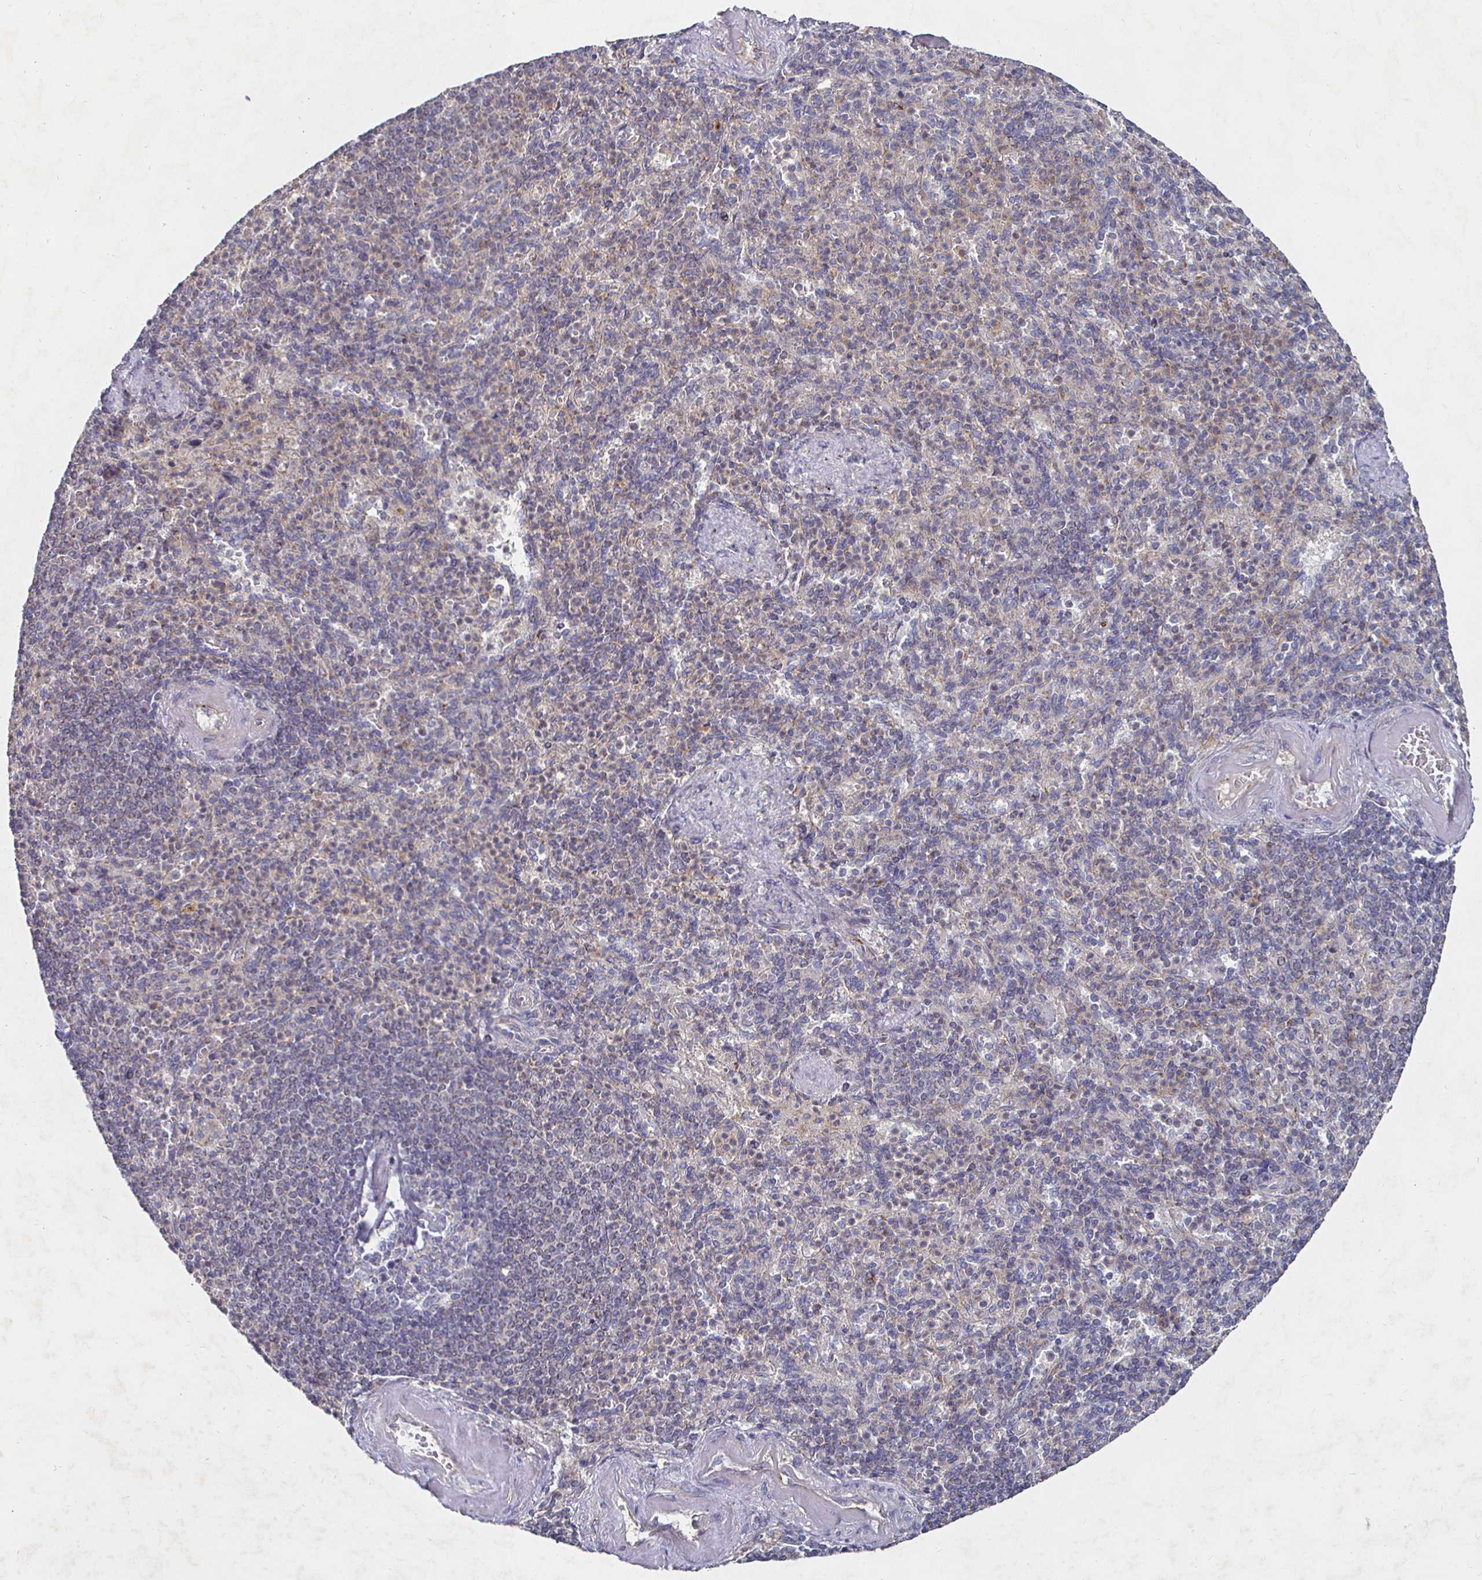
{"staining": {"intensity": "weak", "quantity": "25%-75%", "location": "cytoplasmic/membranous"}, "tissue": "spleen", "cell_type": "Cells in red pulp", "image_type": "normal", "snomed": [{"axis": "morphology", "description": "Normal tissue, NOS"}, {"axis": "topography", "description": "Spleen"}], "caption": "A photomicrograph of human spleen stained for a protein exhibits weak cytoplasmic/membranous brown staining in cells in red pulp. (DAB (3,3'-diaminobenzidine) IHC, brown staining for protein, blue staining for nuclei).", "gene": "NRSN1", "patient": {"sex": "female", "age": 74}}